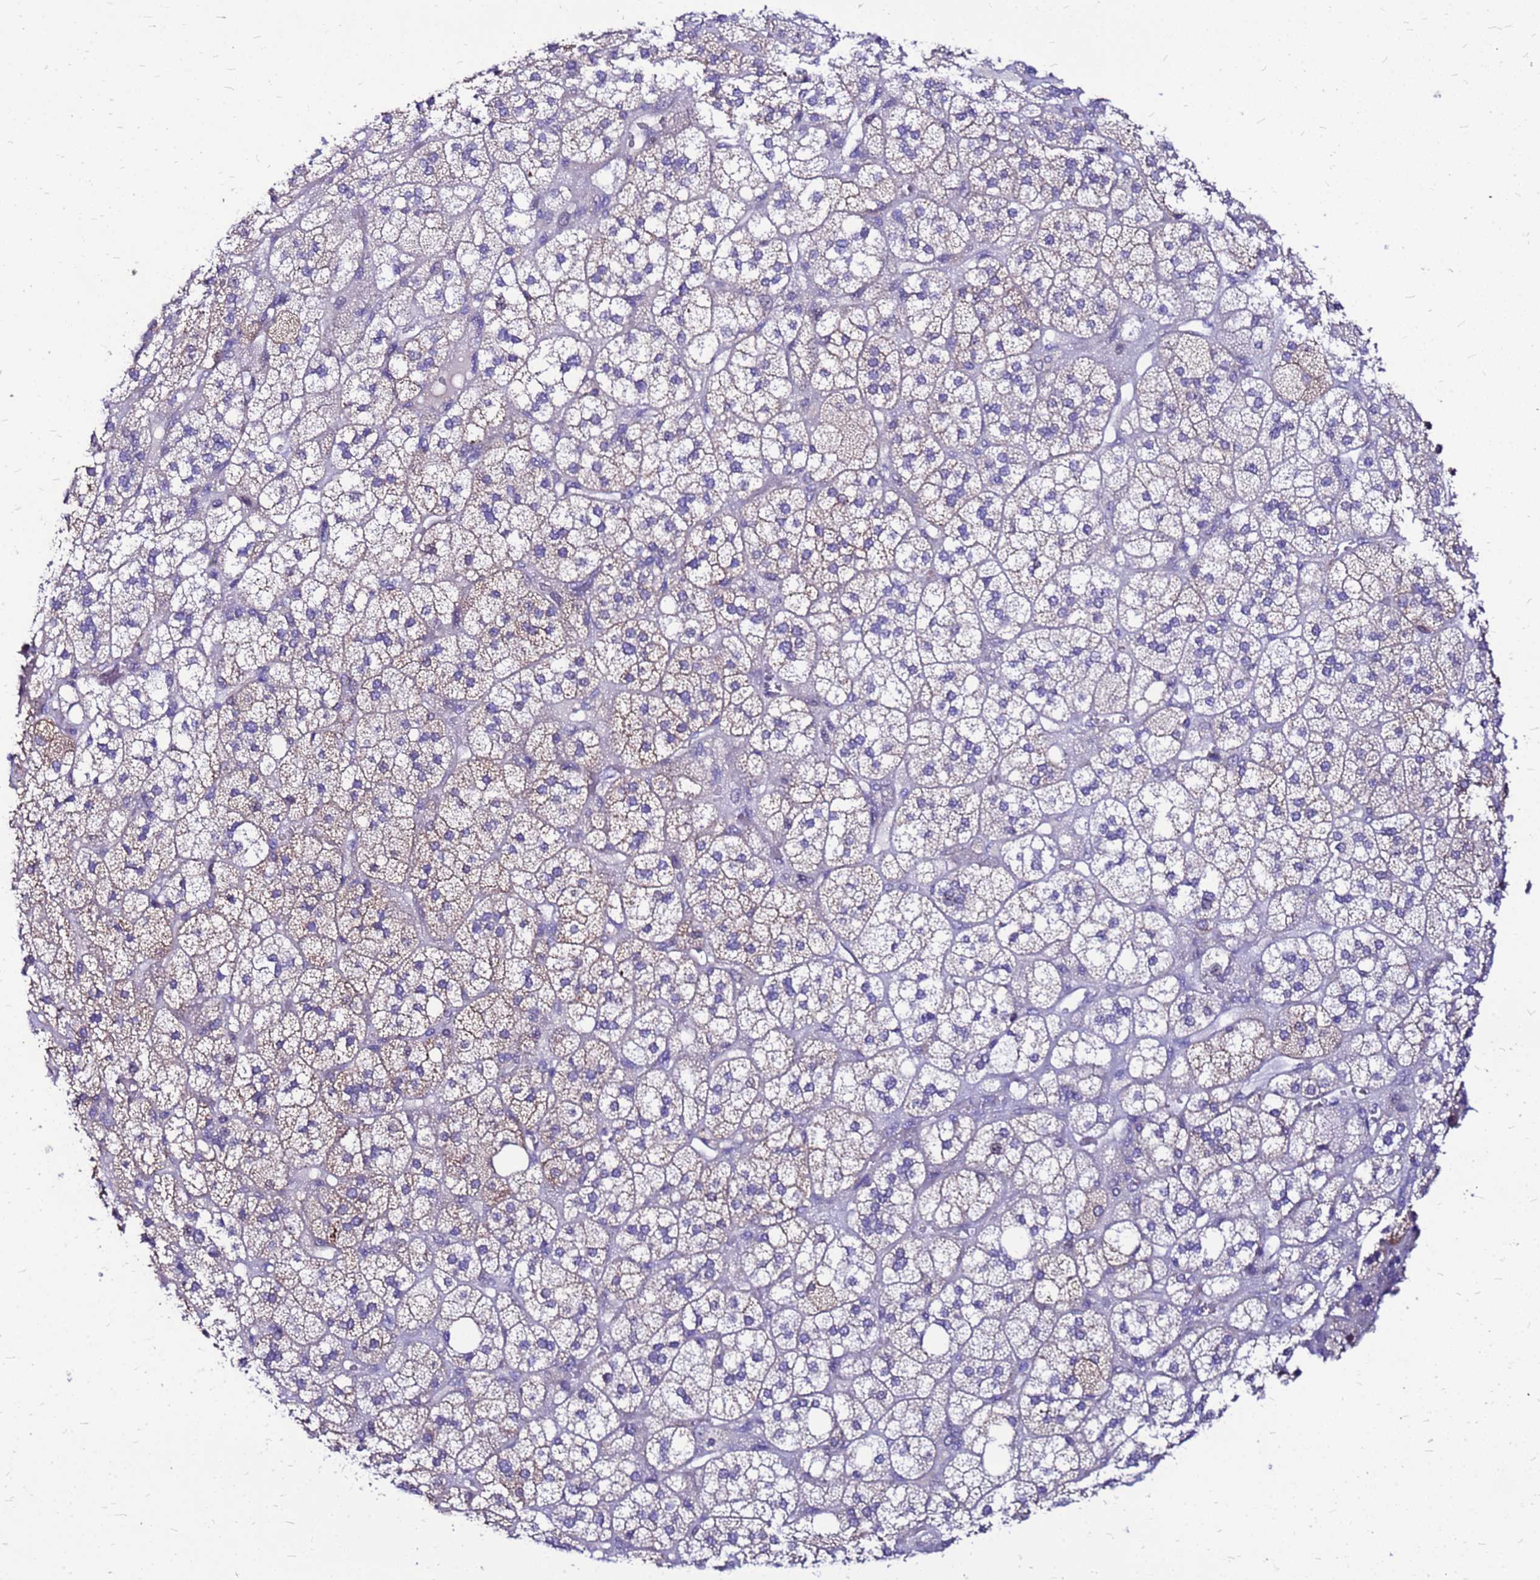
{"staining": {"intensity": "moderate", "quantity": "25%-75%", "location": "cytoplasmic/membranous"}, "tissue": "adrenal gland", "cell_type": "Glandular cells", "image_type": "normal", "snomed": [{"axis": "morphology", "description": "Normal tissue, NOS"}, {"axis": "topography", "description": "Adrenal gland"}], "caption": "Unremarkable adrenal gland exhibits moderate cytoplasmic/membranous expression in about 25%-75% of glandular cells, visualized by immunohistochemistry.", "gene": "ARHGEF35", "patient": {"sex": "male", "age": 61}}